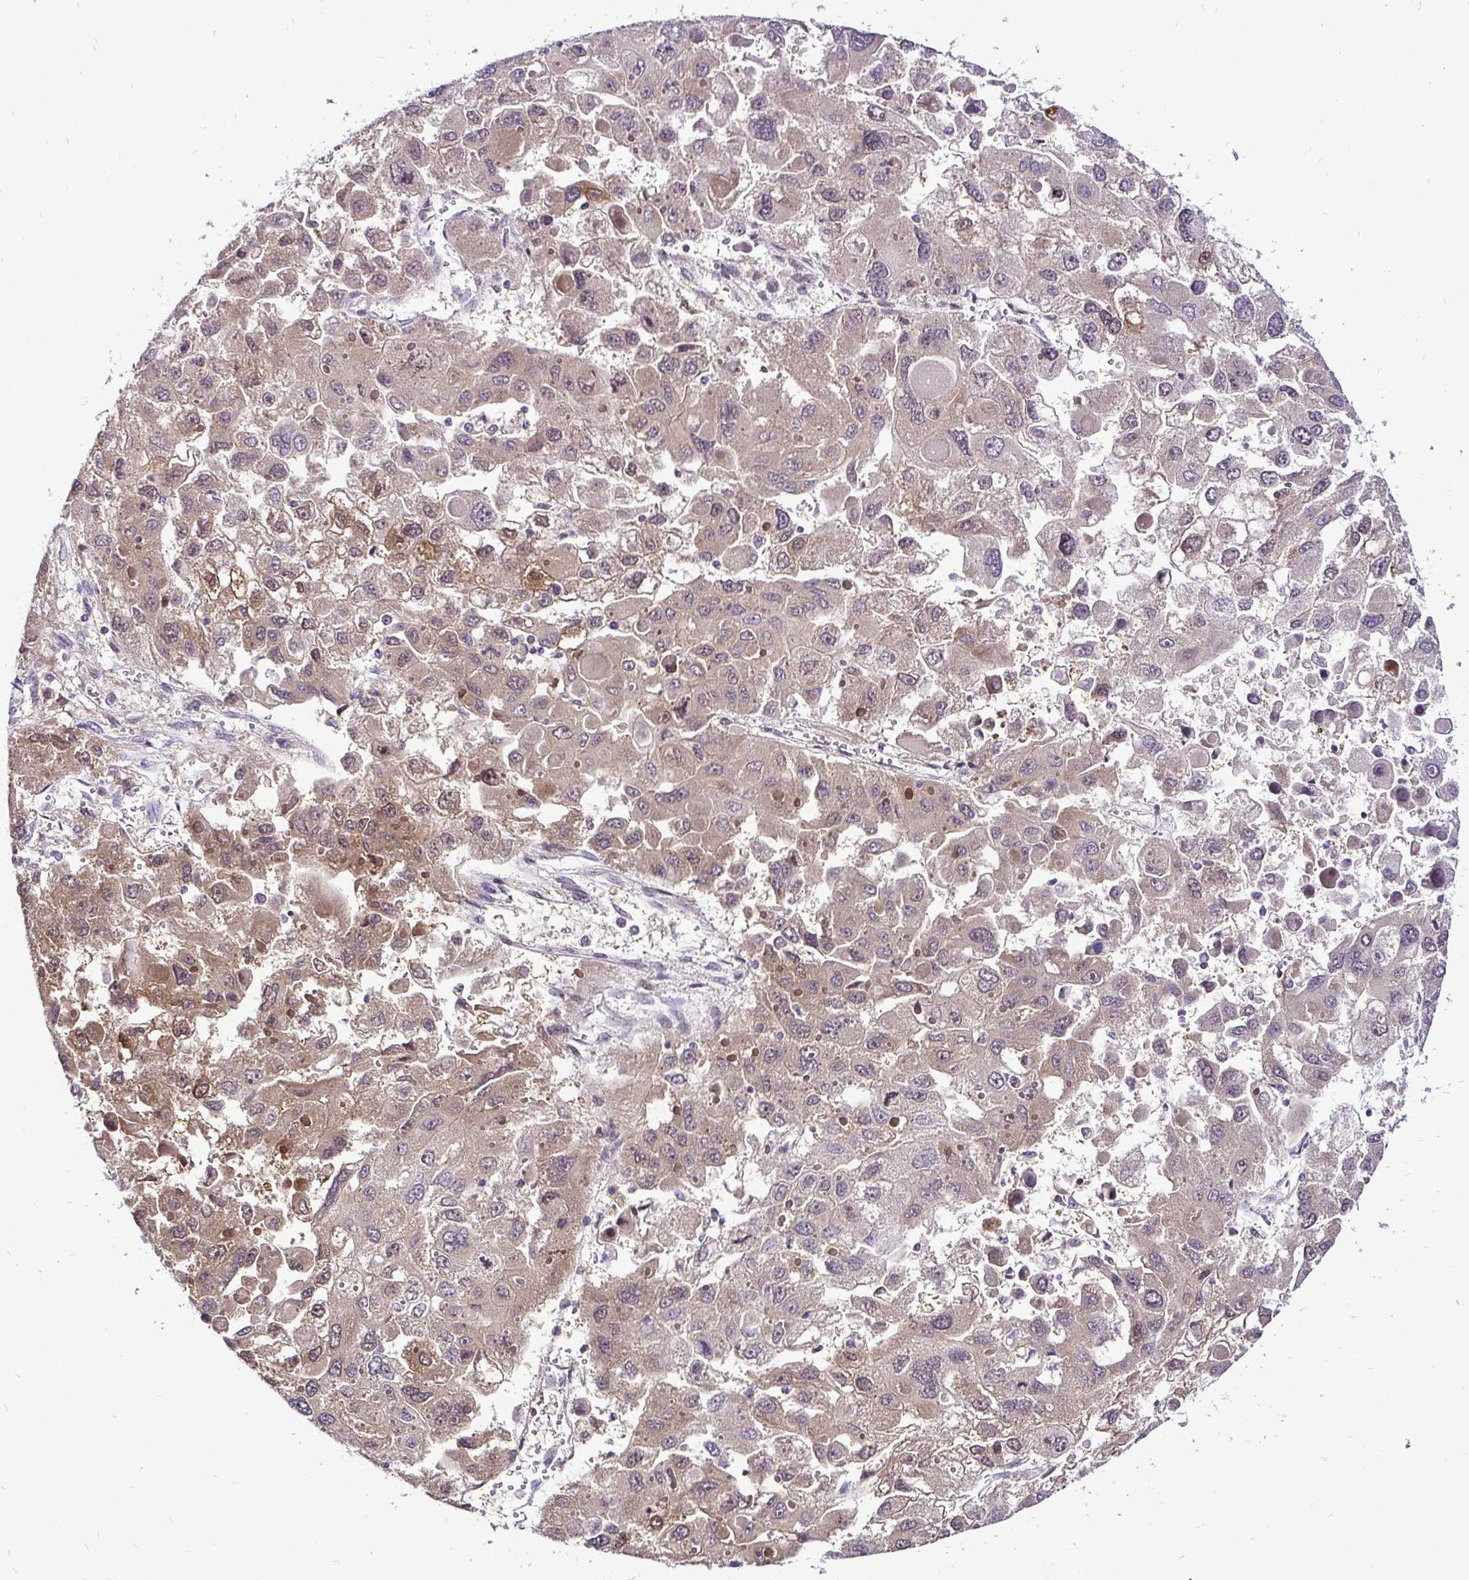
{"staining": {"intensity": "weak", "quantity": "25%-75%", "location": "cytoplasmic/membranous"}, "tissue": "liver cancer", "cell_type": "Tumor cells", "image_type": "cancer", "snomed": [{"axis": "morphology", "description": "Carcinoma, Hepatocellular, NOS"}, {"axis": "topography", "description": "Liver"}], "caption": "Immunohistochemistry of liver hepatocellular carcinoma demonstrates low levels of weak cytoplasmic/membranous positivity in approximately 25%-75% of tumor cells. The protein is shown in brown color, while the nuclei are stained blue.", "gene": "UBE2M", "patient": {"sex": "female", "age": 41}}